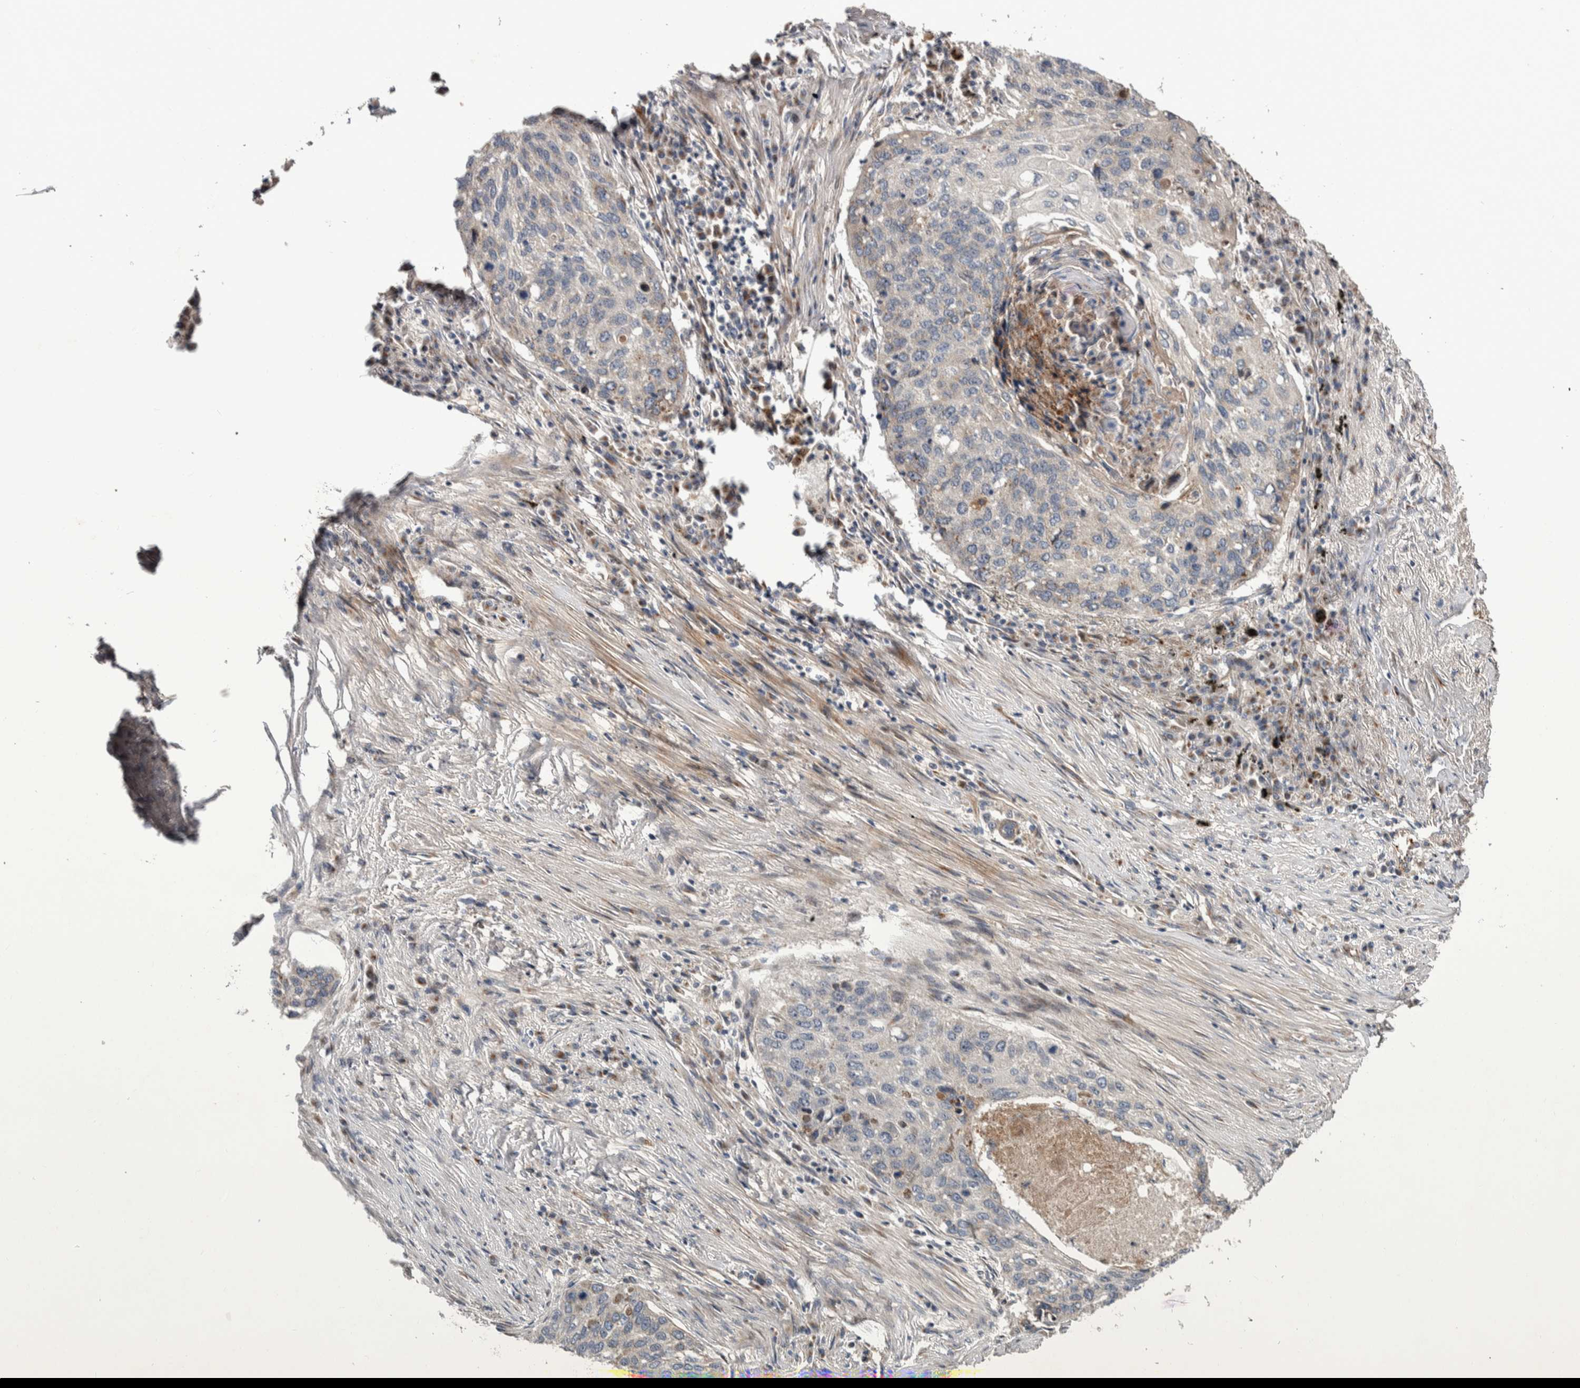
{"staining": {"intensity": "negative", "quantity": "none", "location": "none"}, "tissue": "lung cancer", "cell_type": "Tumor cells", "image_type": "cancer", "snomed": [{"axis": "morphology", "description": "Squamous cell carcinoma, NOS"}, {"axis": "topography", "description": "Lung"}], "caption": "High magnification brightfield microscopy of squamous cell carcinoma (lung) stained with DAB (brown) and counterstained with hematoxylin (blue): tumor cells show no significant positivity. Brightfield microscopy of immunohistochemistry stained with DAB (3,3'-diaminobenzidine) (brown) and hematoxylin (blue), captured at high magnification.", "gene": "CANT1", "patient": {"sex": "female", "age": 63}}